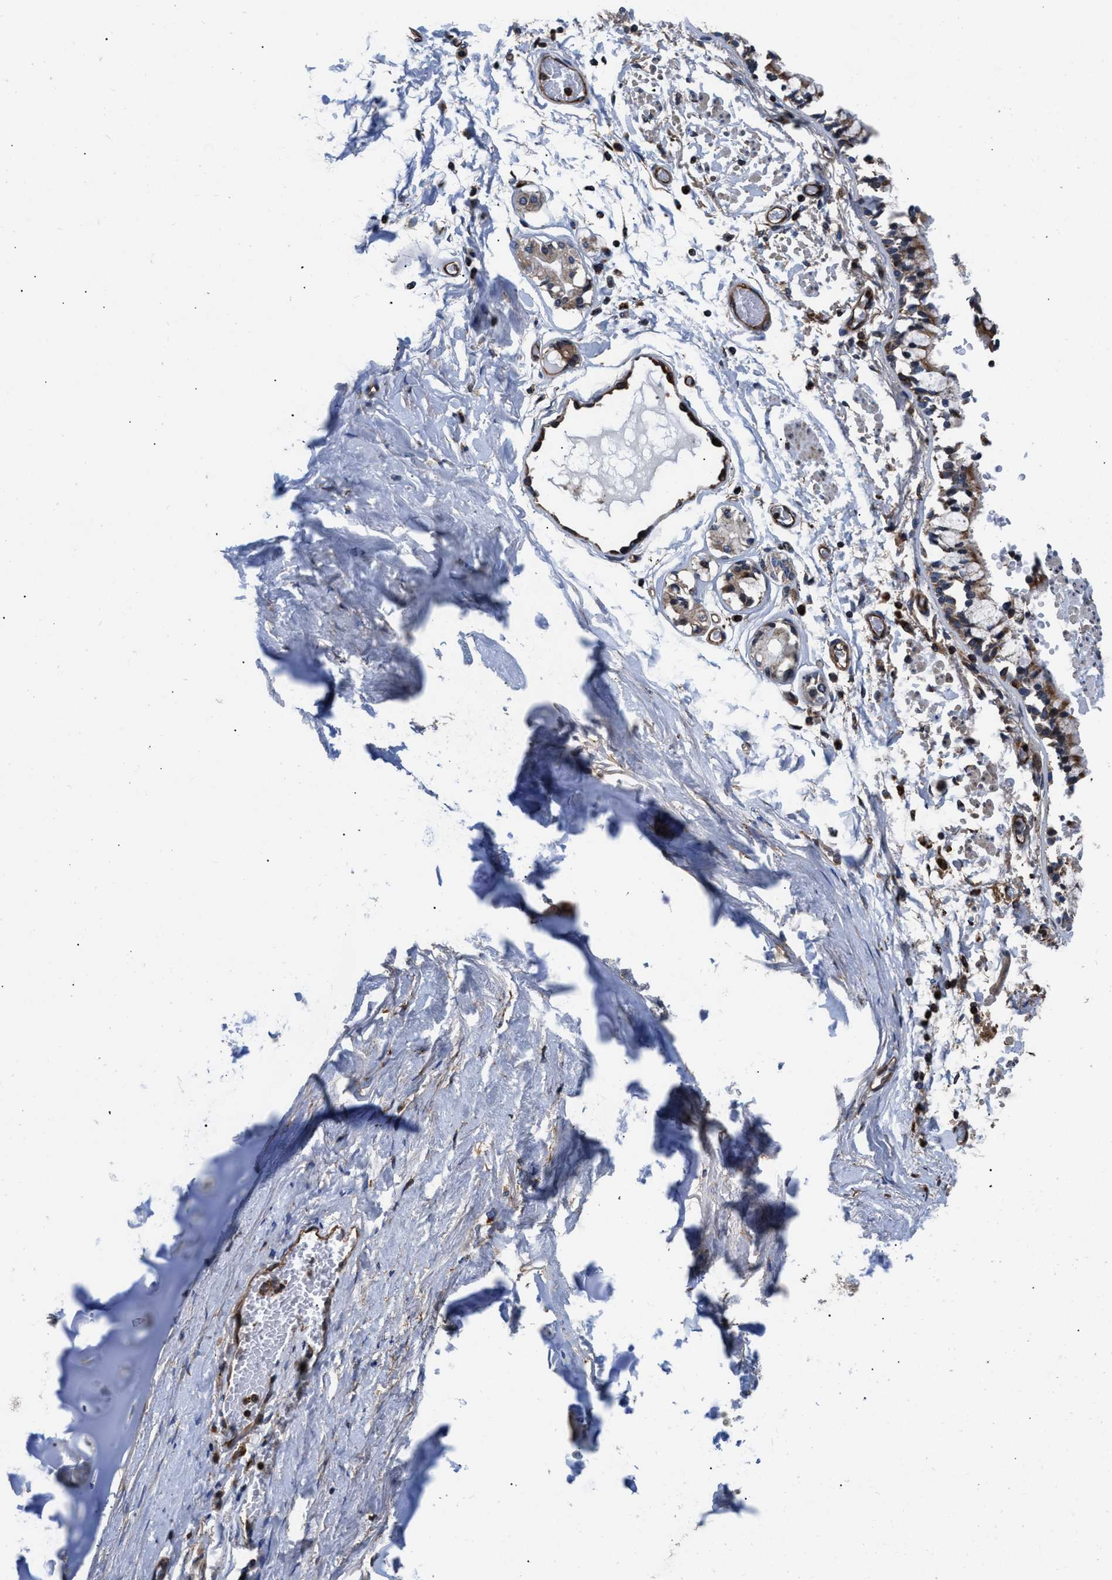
{"staining": {"intensity": "moderate", "quantity": ">75%", "location": "cytoplasmic/membranous"}, "tissue": "adipose tissue", "cell_type": "Adipocytes", "image_type": "normal", "snomed": [{"axis": "morphology", "description": "Normal tissue, NOS"}, {"axis": "topography", "description": "Cartilage tissue"}, {"axis": "topography", "description": "Lung"}], "caption": "Adipose tissue stained for a protein (brown) demonstrates moderate cytoplasmic/membranous positive expression in about >75% of adipocytes.", "gene": "PRR15L", "patient": {"sex": "female", "age": 77}}